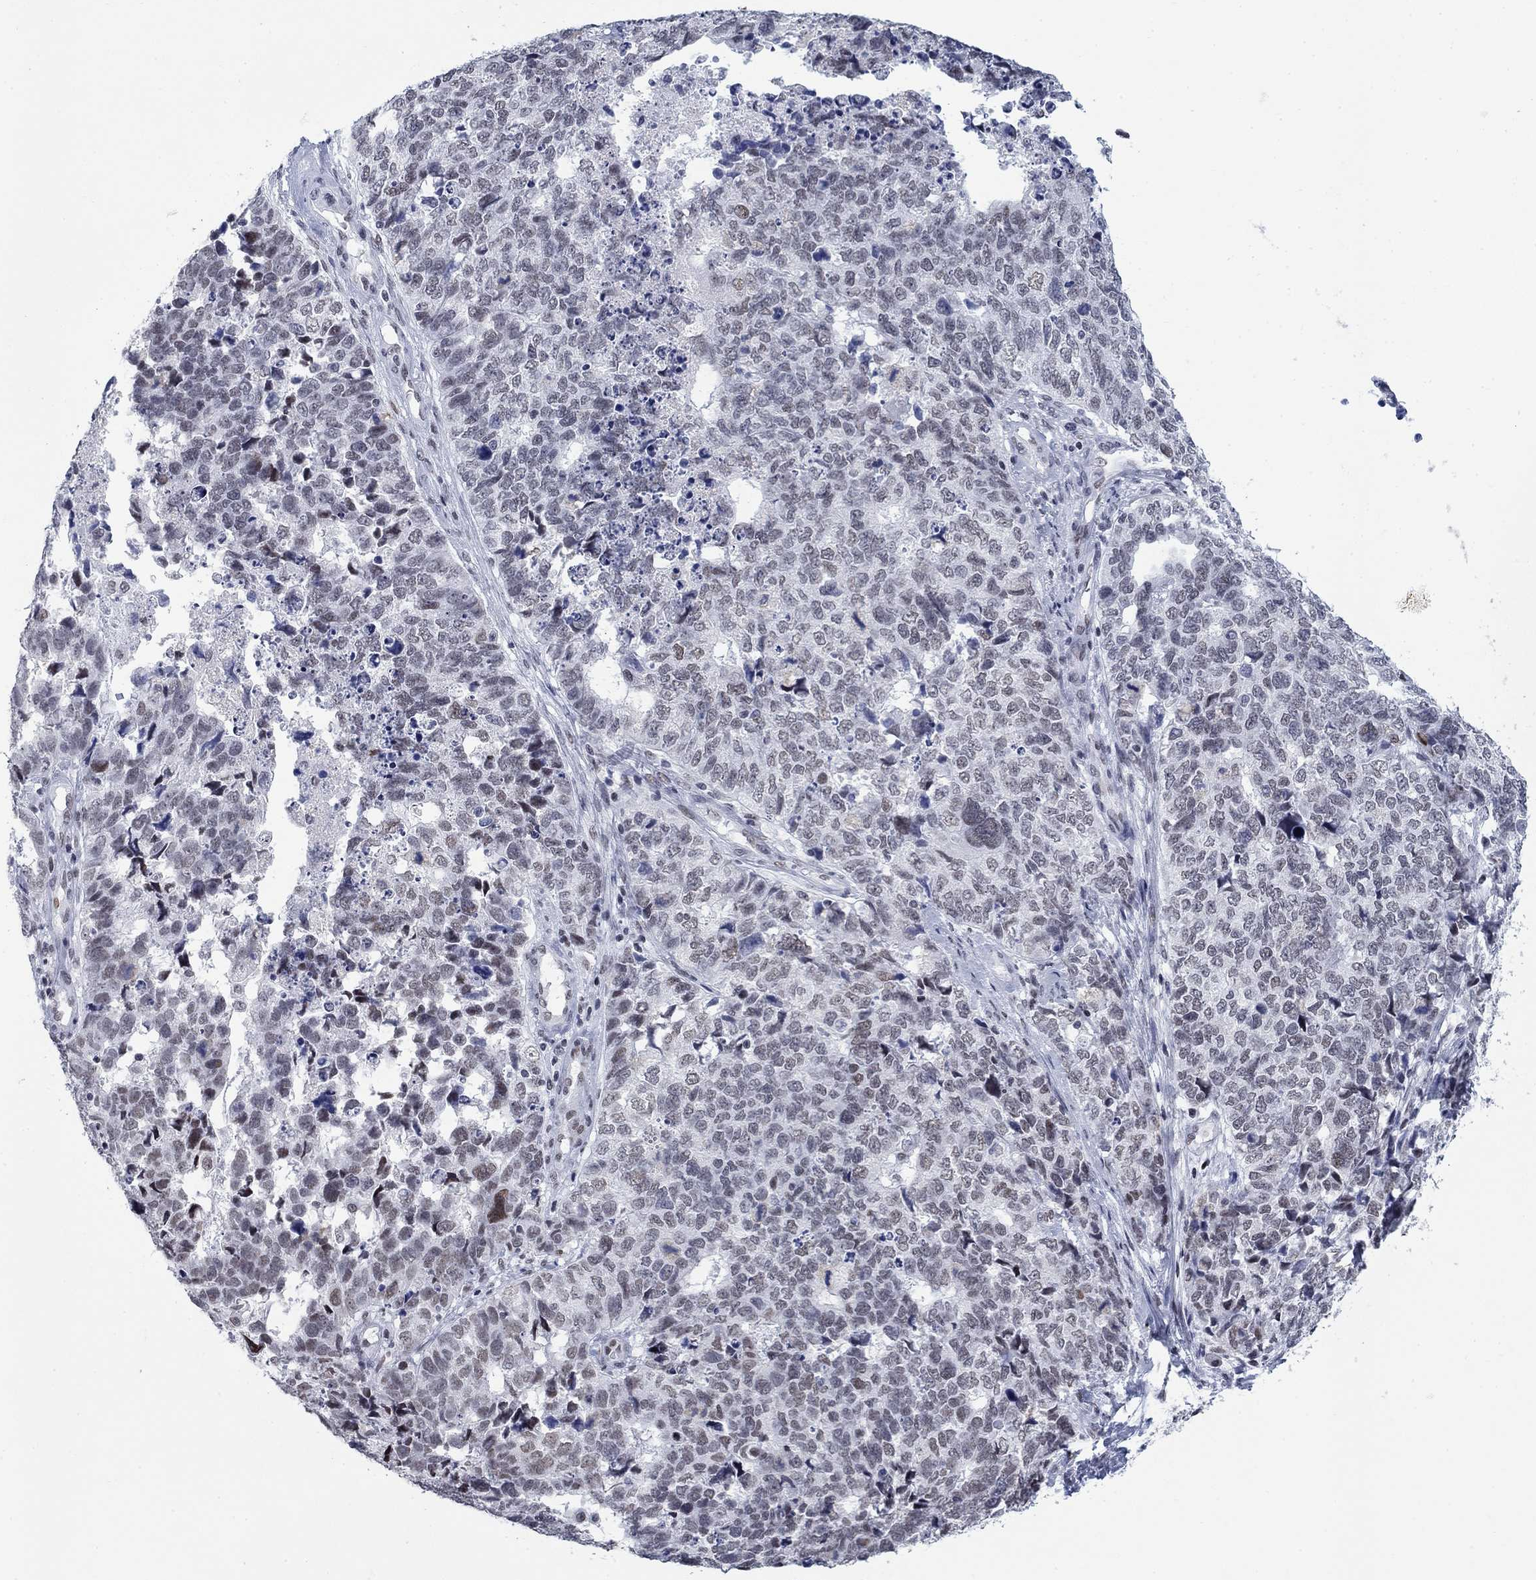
{"staining": {"intensity": "moderate", "quantity": "<25%", "location": "nuclear"}, "tissue": "cervical cancer", "cell_type": "Tumor cells", "image_type": "cancer", "snomed": [{"axis": "morphology", "description": "Squamous cell carcinoma, NOS"}, {"axis": "topography", "description": "Cervix"}], "caption": "Immunohistochemical staining of cervical squamous cell carcinoma exhibits low levels of moderate nuclear protein expression in about <25% of tumor cells.", "gene": "NPAS3", "patient": {"sex": "female", "age": 63}}